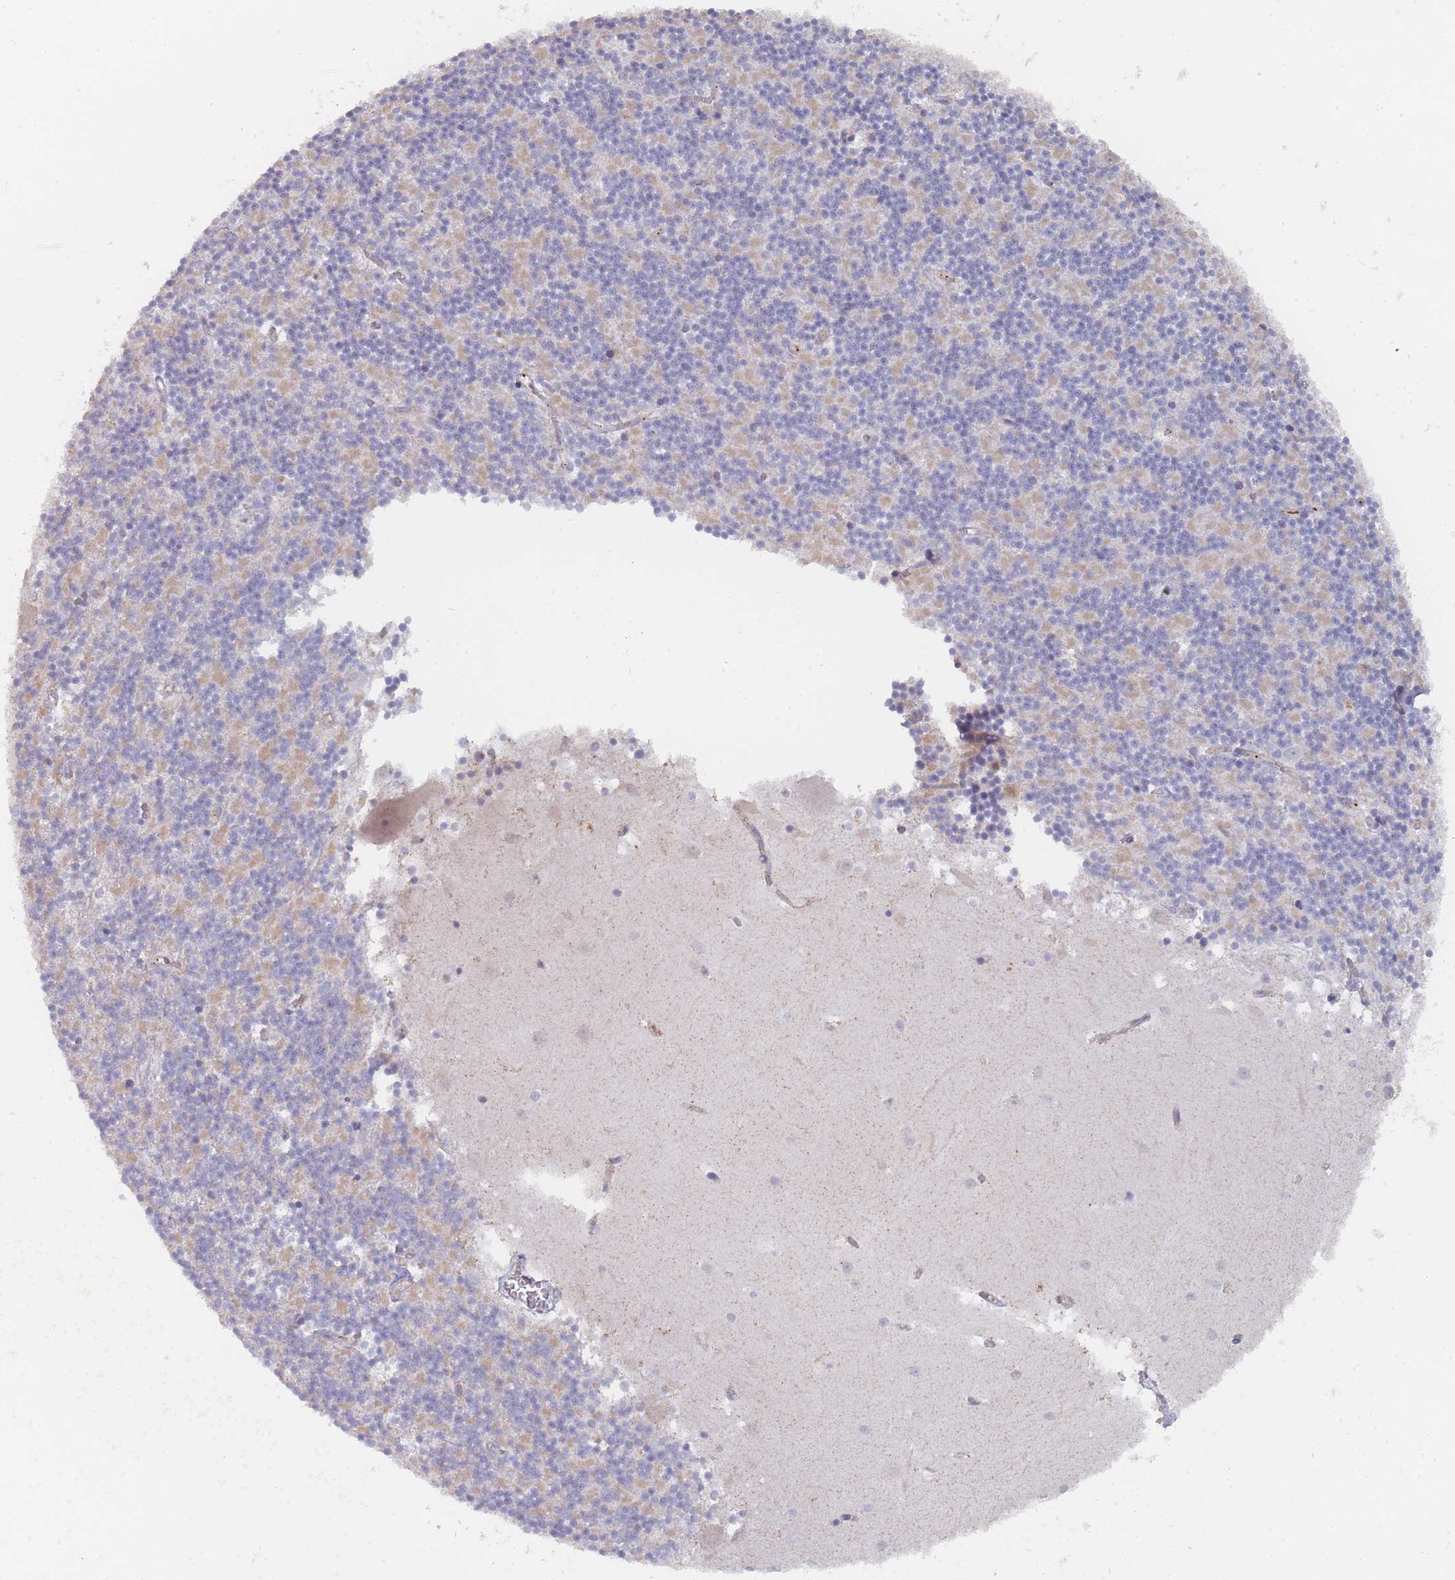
{"staining": {"intensity": "weak", "quantity": "25%-75%", "location": "cytoplasmic/membranous"}, "tissue": "cerebellum", "cell_type": "Cells in granular layer", "image_type": "normal", "snomed": [{"axis": "morphology", "description": "Normal tissue, NOS"}, {"axis": "topography", "description": "Cerebellum"}], "caption": "Cerebellum stained with immunohistochemistry shows weak cytoplasmic/membranous positivity in approximately 25%-75% of cells in granular layer. The staining is performed using DAB brown chromogen to label protein expression. The nuclei are counter-stained blue using hematoxylin.", "gene": "TRARG1", "patient": {"sex": "male", "age": 54}}